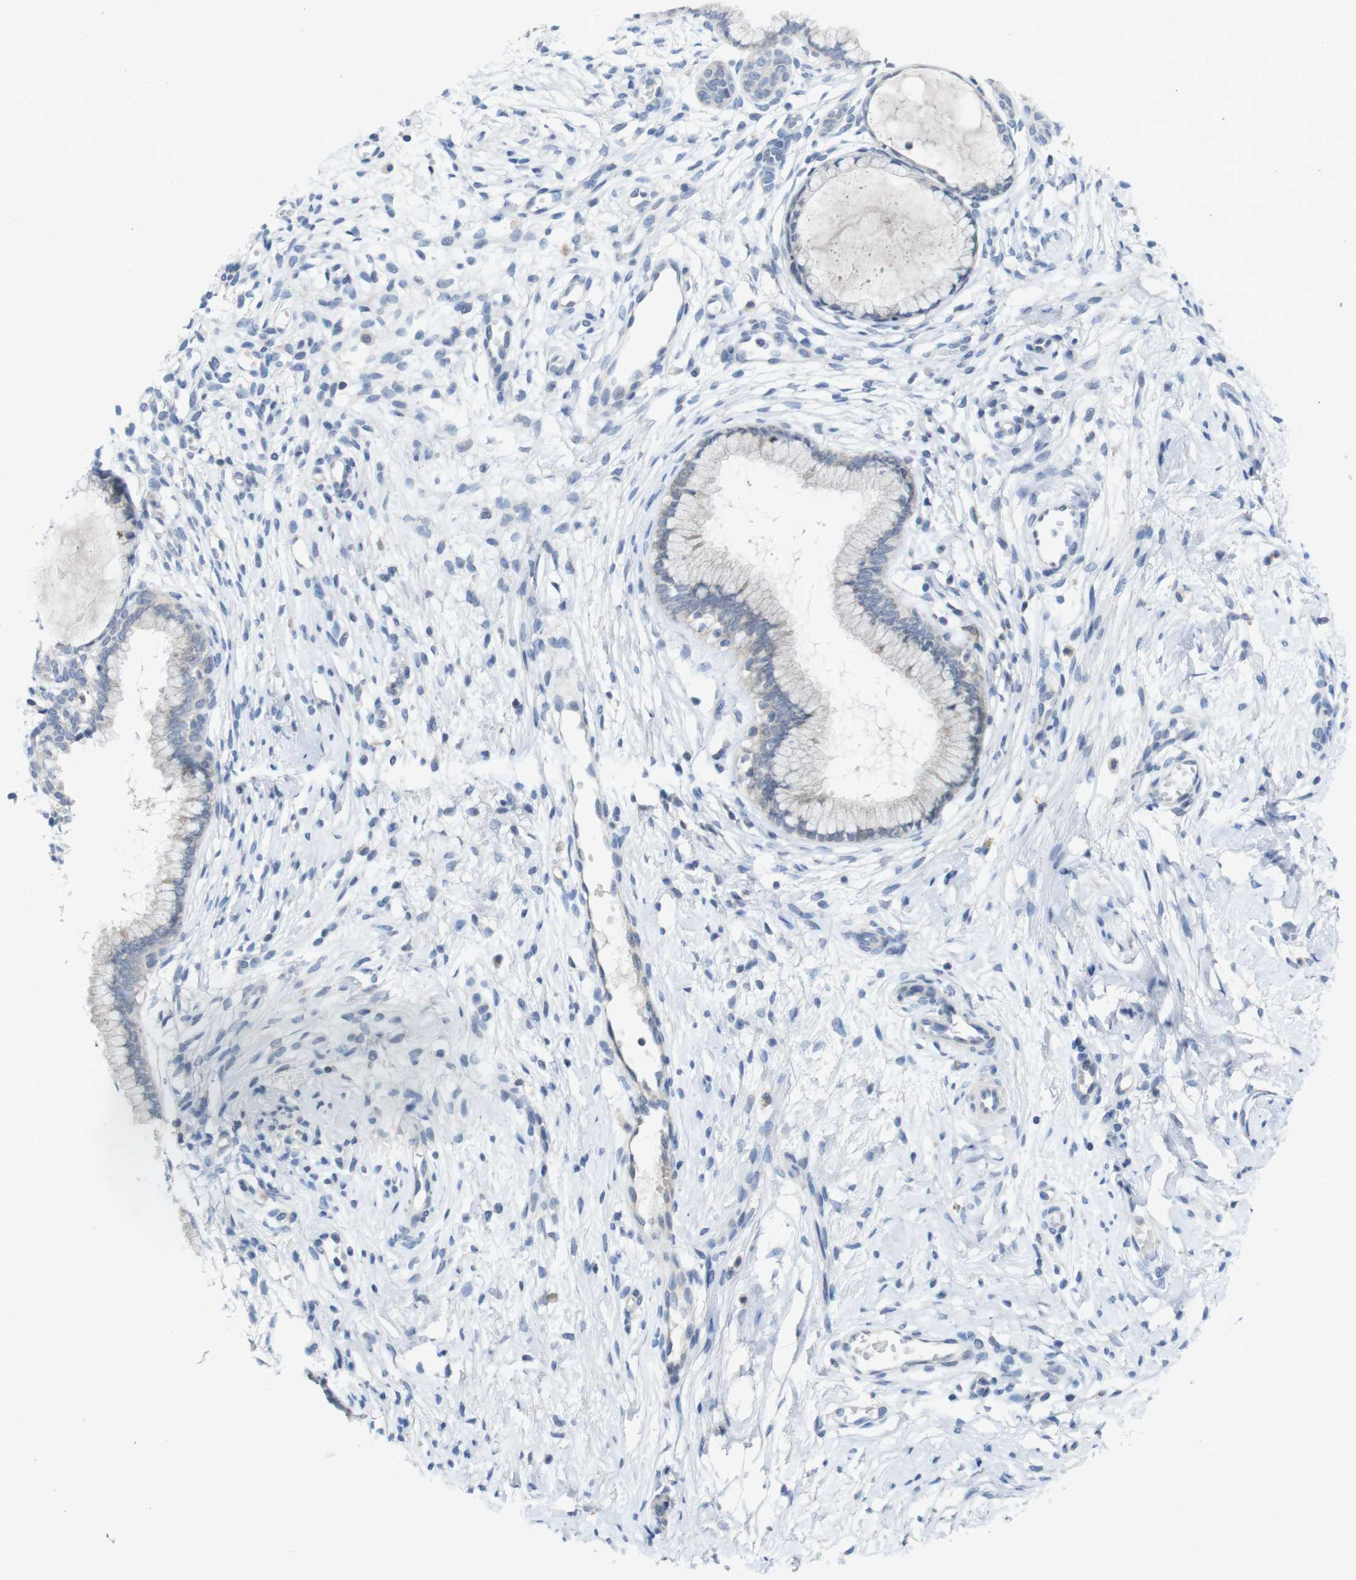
{"staining": {"intensity": "negative", "quantity": "none", "location": "none"}, "tissue": "cervix", "cell_type": "Glandular cells", "image_type": "normal", "snomed": [{"axis": "morphology", "description": "Normal tissue, NOS"}, {"axis": "topography", "description": "Cervix"}], "caption": "DAB immunohistochemical staining of unremarkable cervix shows no significant staining in glandular cells.", "gene": "SLAMF7", "patient": {"sex": "female", "age": 65}}